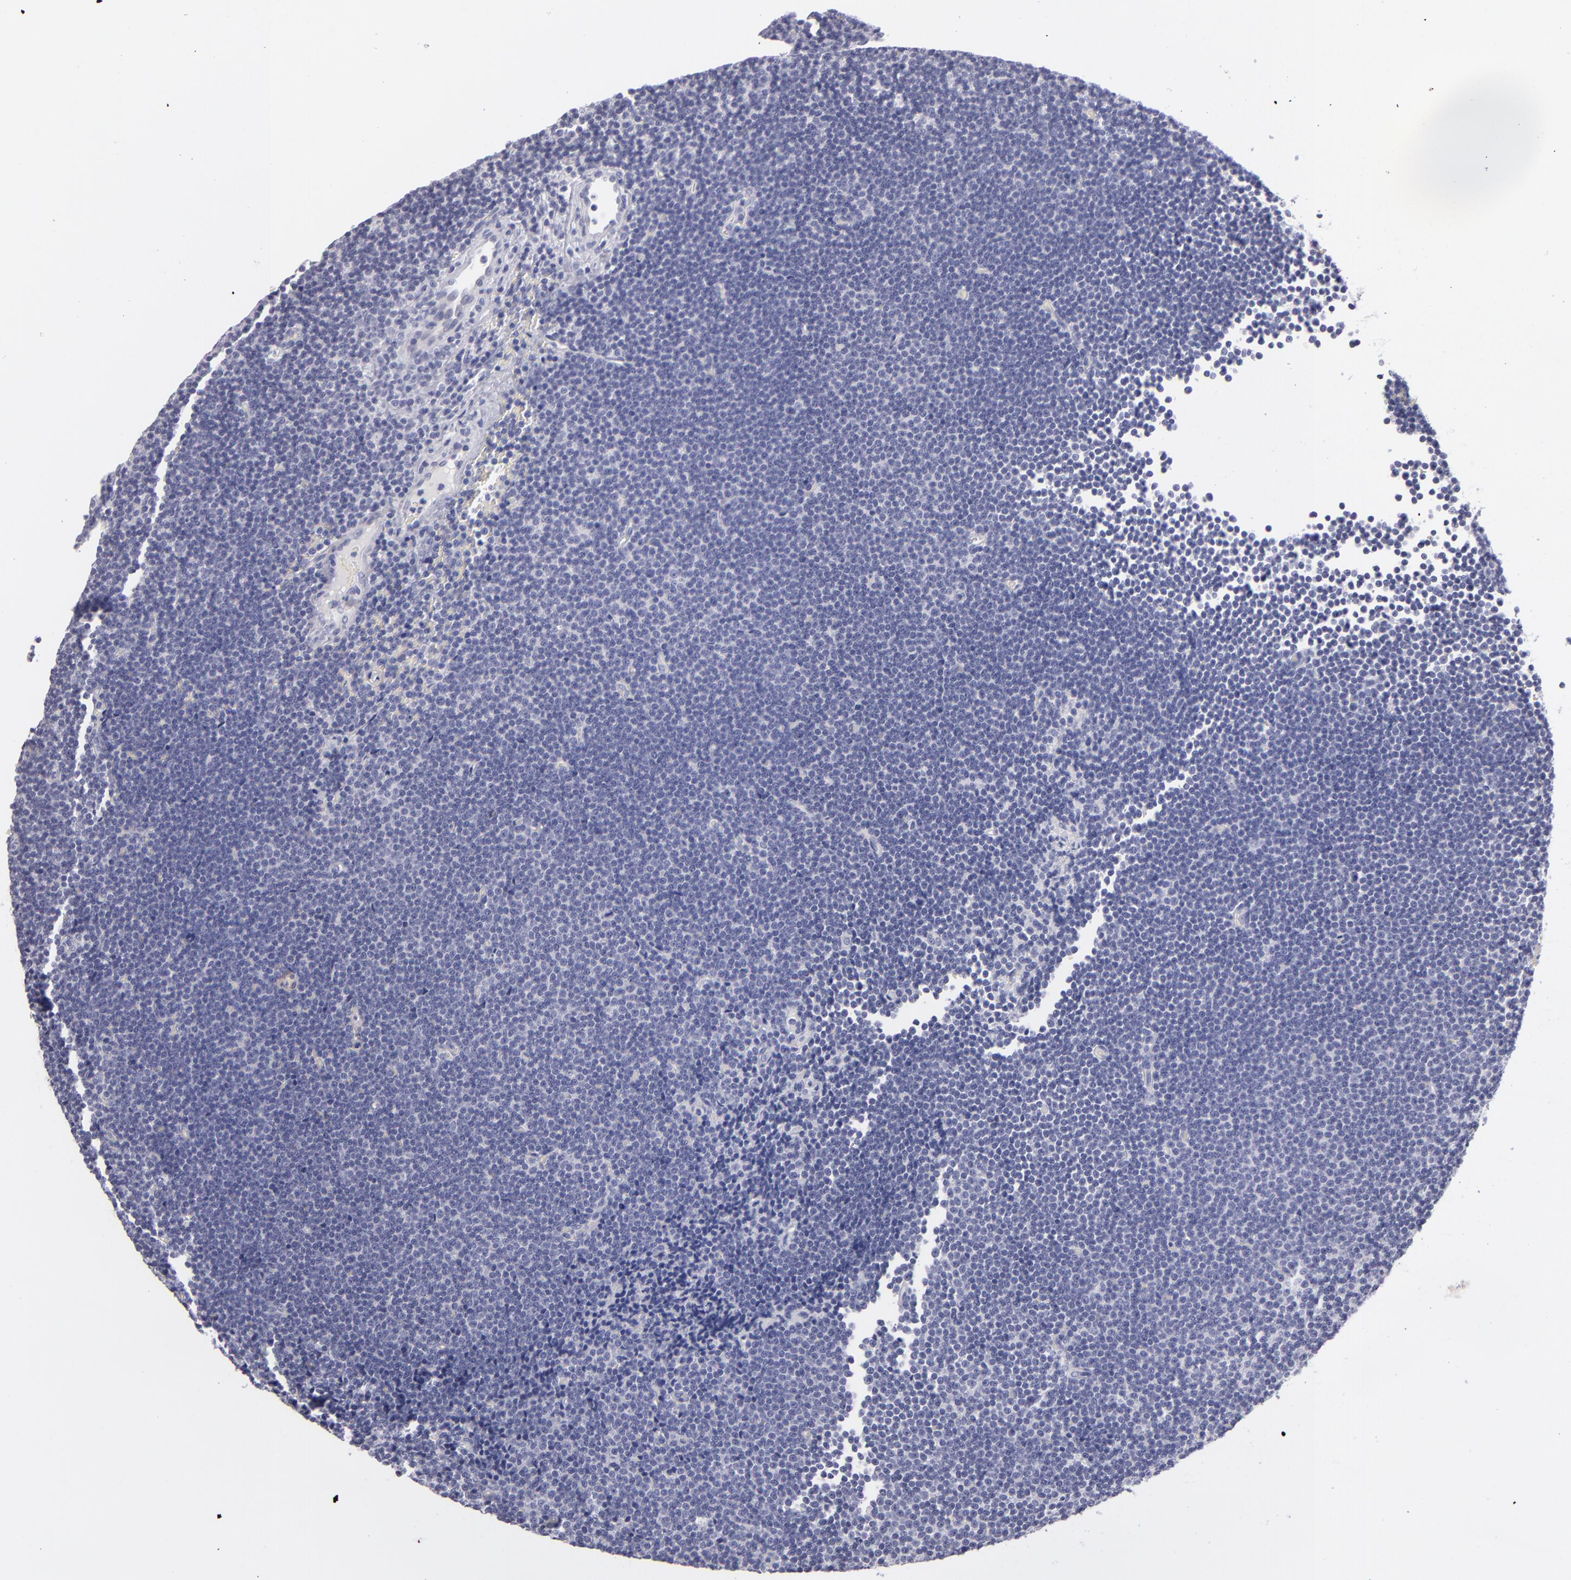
{"staining": {"intensity": "negative", "quantity": "none", "location": "none"}, "tissue": "lymphoma", "cell_type": "Tumor cells", "image_type": "cancer", "snomed": [{"axis": "morphology", "description": "Malignant lymphoma, non-Hodgkin's type, Low grade"}, {"axis": "topography", "description": "Lymph node"}], "caption": "Immunohistochemistry micrograph of neoplastic tissue: lymphoma stained with DAB (3,3'-diaminobenzidine) shows no significant protein positivity in tumor cells.", "gene": "MYH11", "patient": {"sex": "female", "age": 73}}